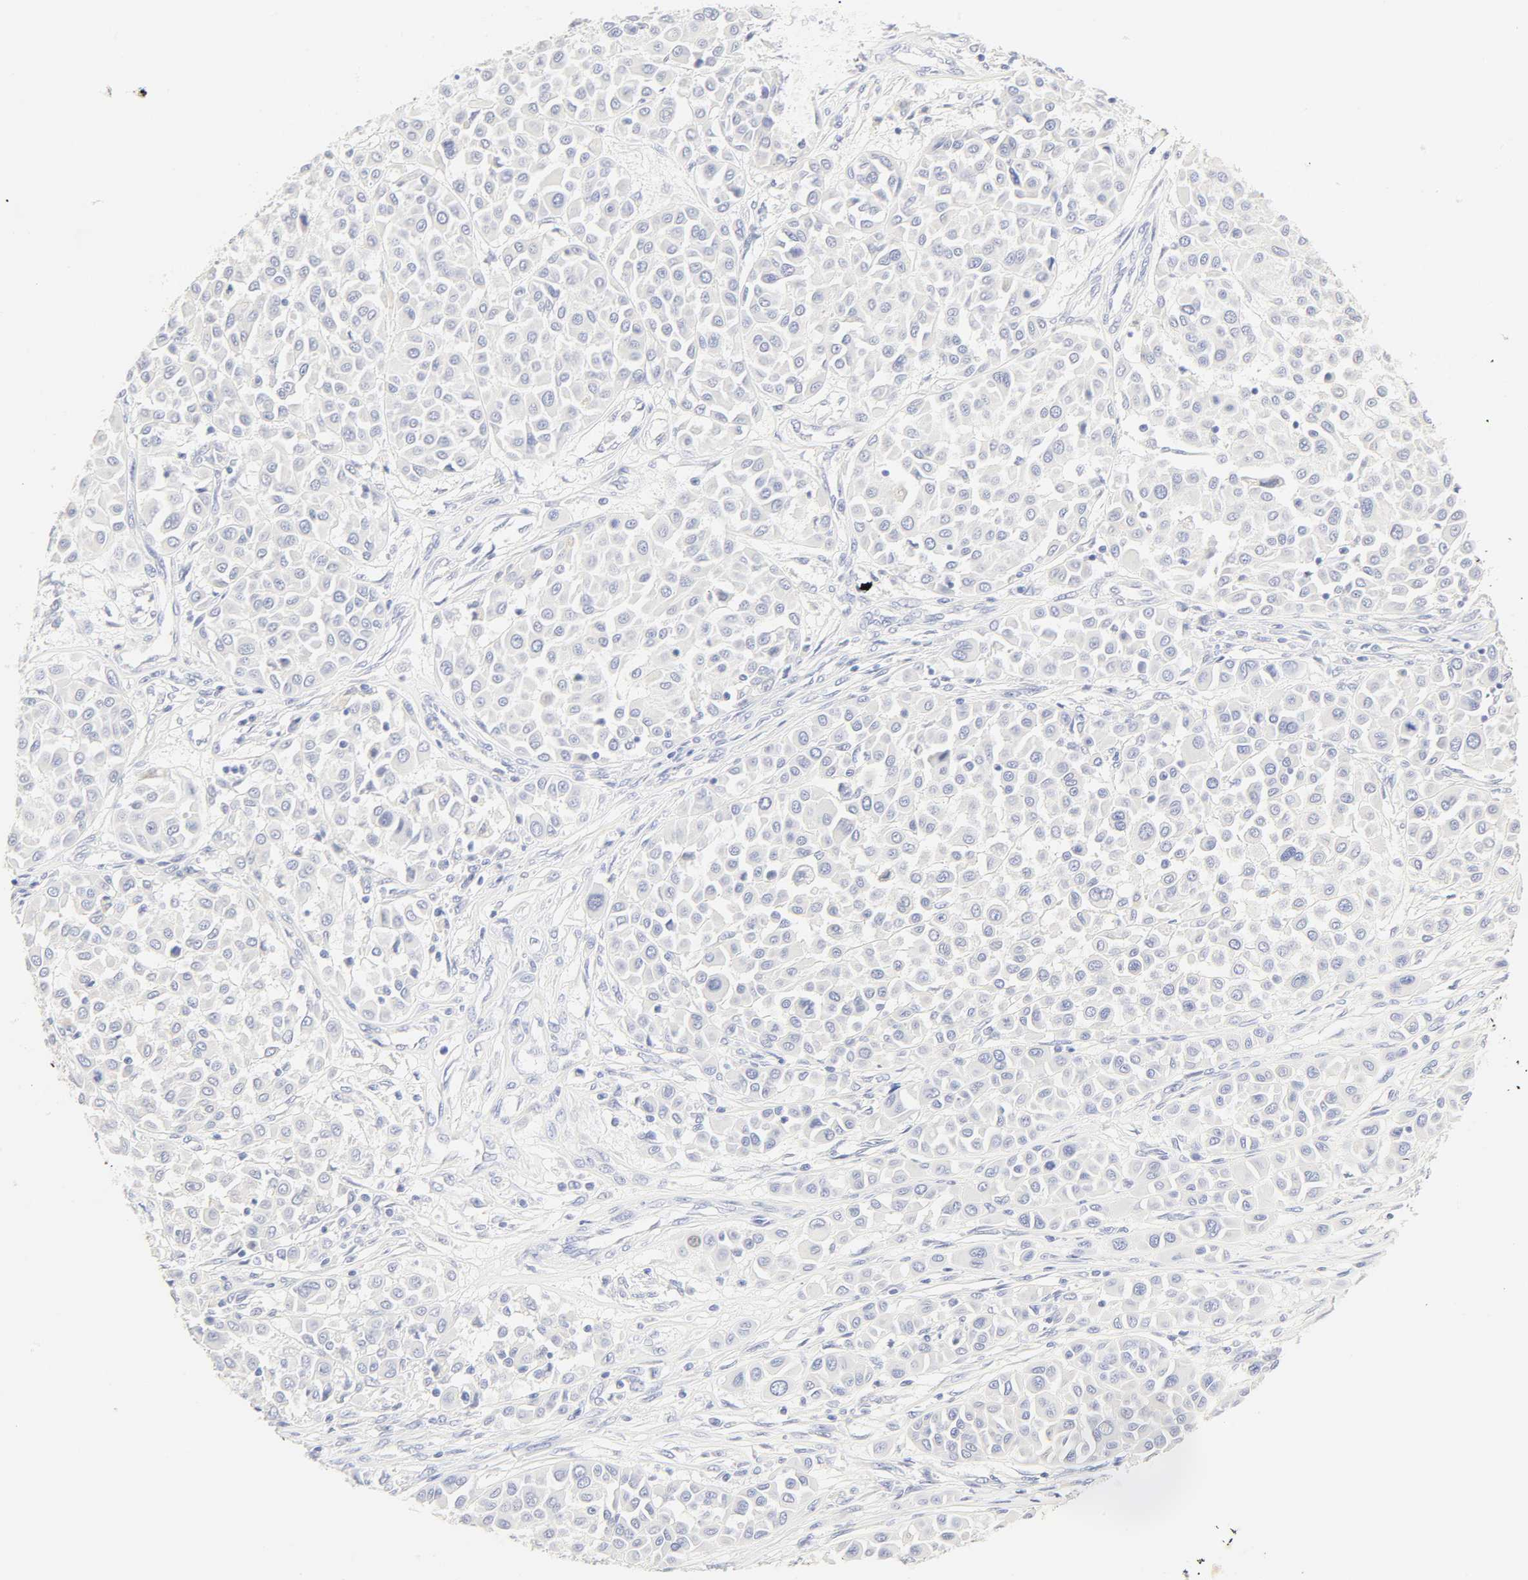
{"staining": {"intensity": "negative", "quantity": "none", "location": "none"}, "tissue": "melanoma", "cell_type": "Tumor cells", "image_type": "cancer", "snomed": [{"axis": "morphology", "description": "Malignant melanoma, Metastatic site"}, {"axis": "topography", "description": "Soft tissue"}], "caption": "The immunohistochemistry histopathology image has no significant staining in tumor cells of melanoma tissue.", "gene": "SLCO1B3", "patient": {"sex": "male", "age": 41}}